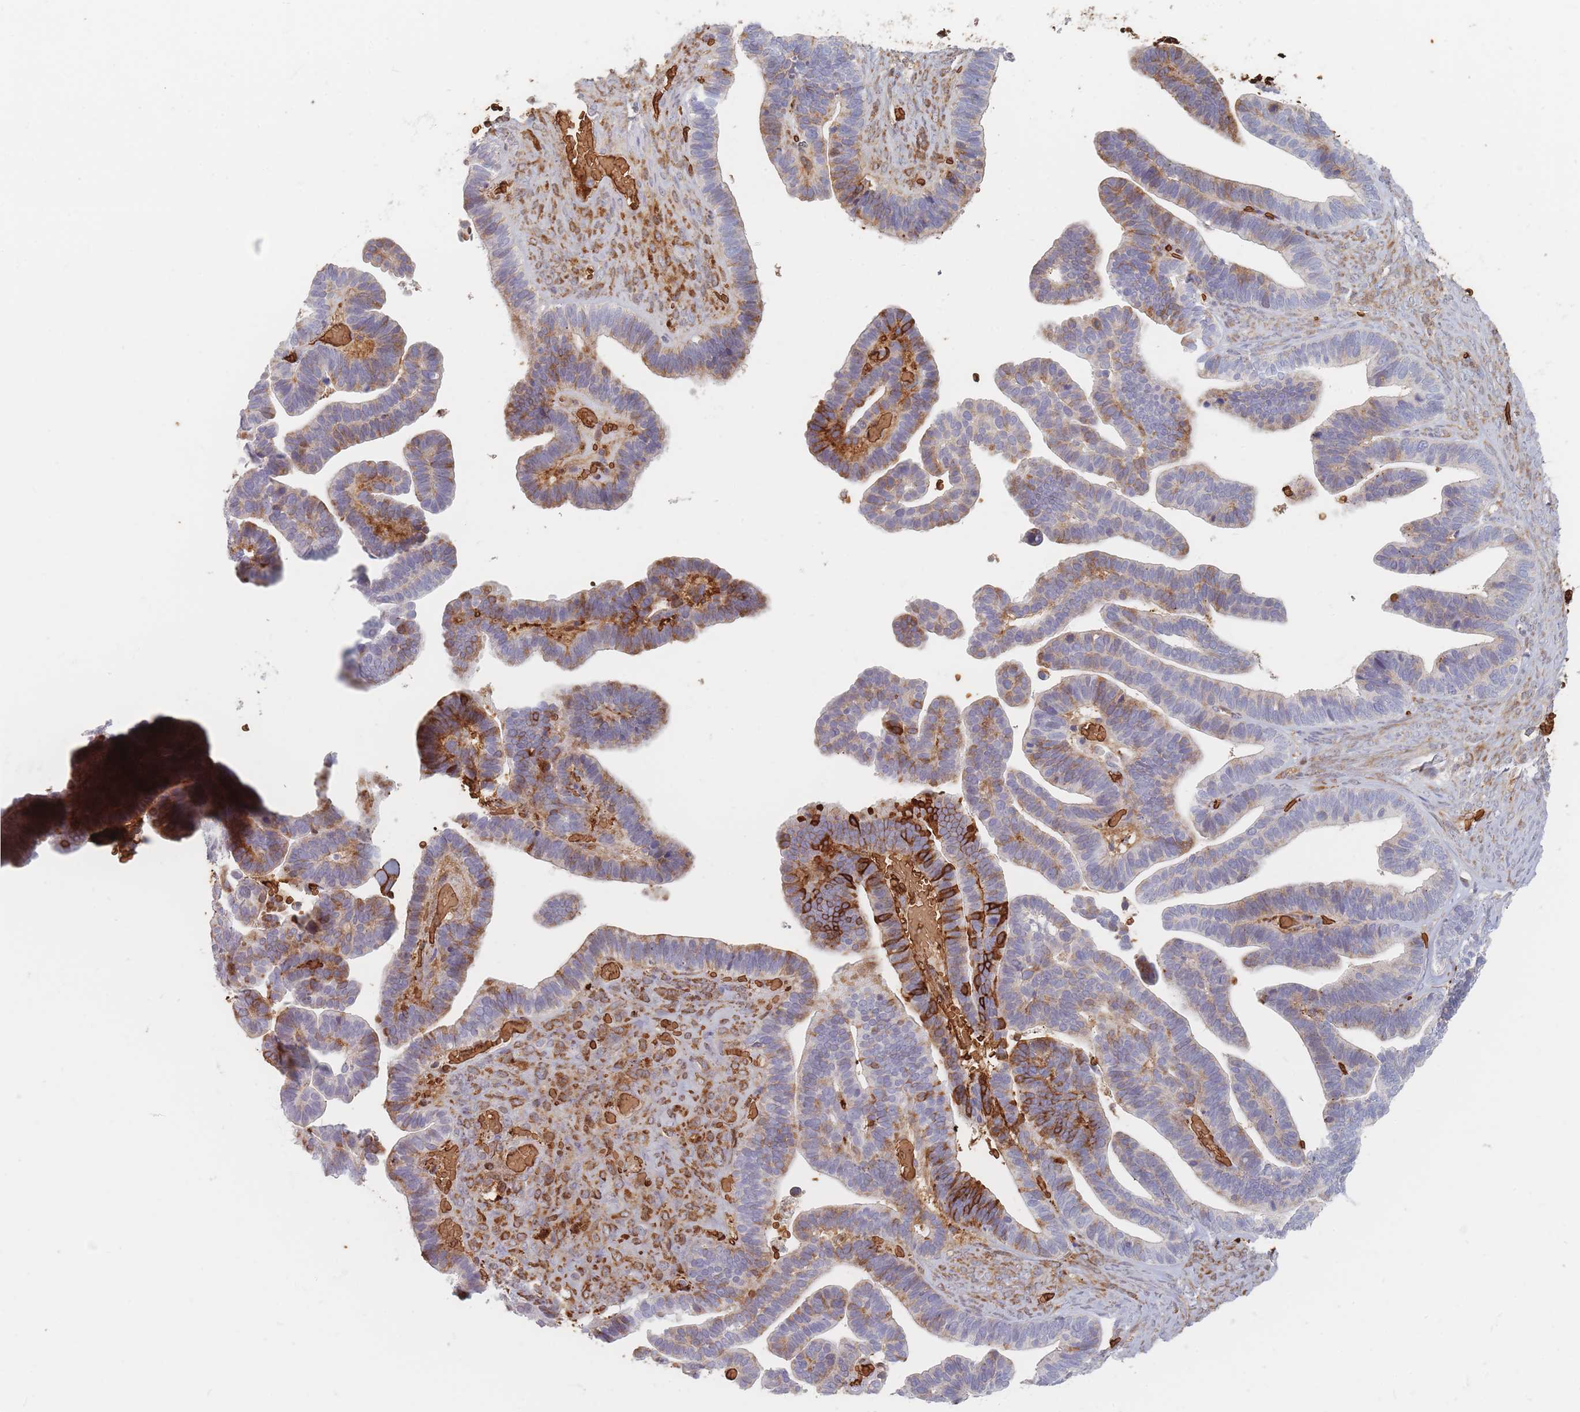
{"staining": {"intensity": "strong", "quantity": "<25%", "location": "cytoplasmic/membranous"}, "tissue": "ovarian cancer", "cell_type": "Tumor cells", "image_type": "cancer", "snomed": [{"axis": "morphology", "description": "Cystadenocarcinoma, serous, NOS"}, {"axis": "topography", "description": "Ovary"}], "caption": "The micrograph displays staining of ovarian serous cystadenocarcinoma, revealing strong cytoplasmic/membranous protein expression (brown color) within tumor cells. (brown staining indicates protein expression, while blue staining denotes nuclei).", "gene": "SLC2A6", "patient": {"sex": "female", "age": 56}}